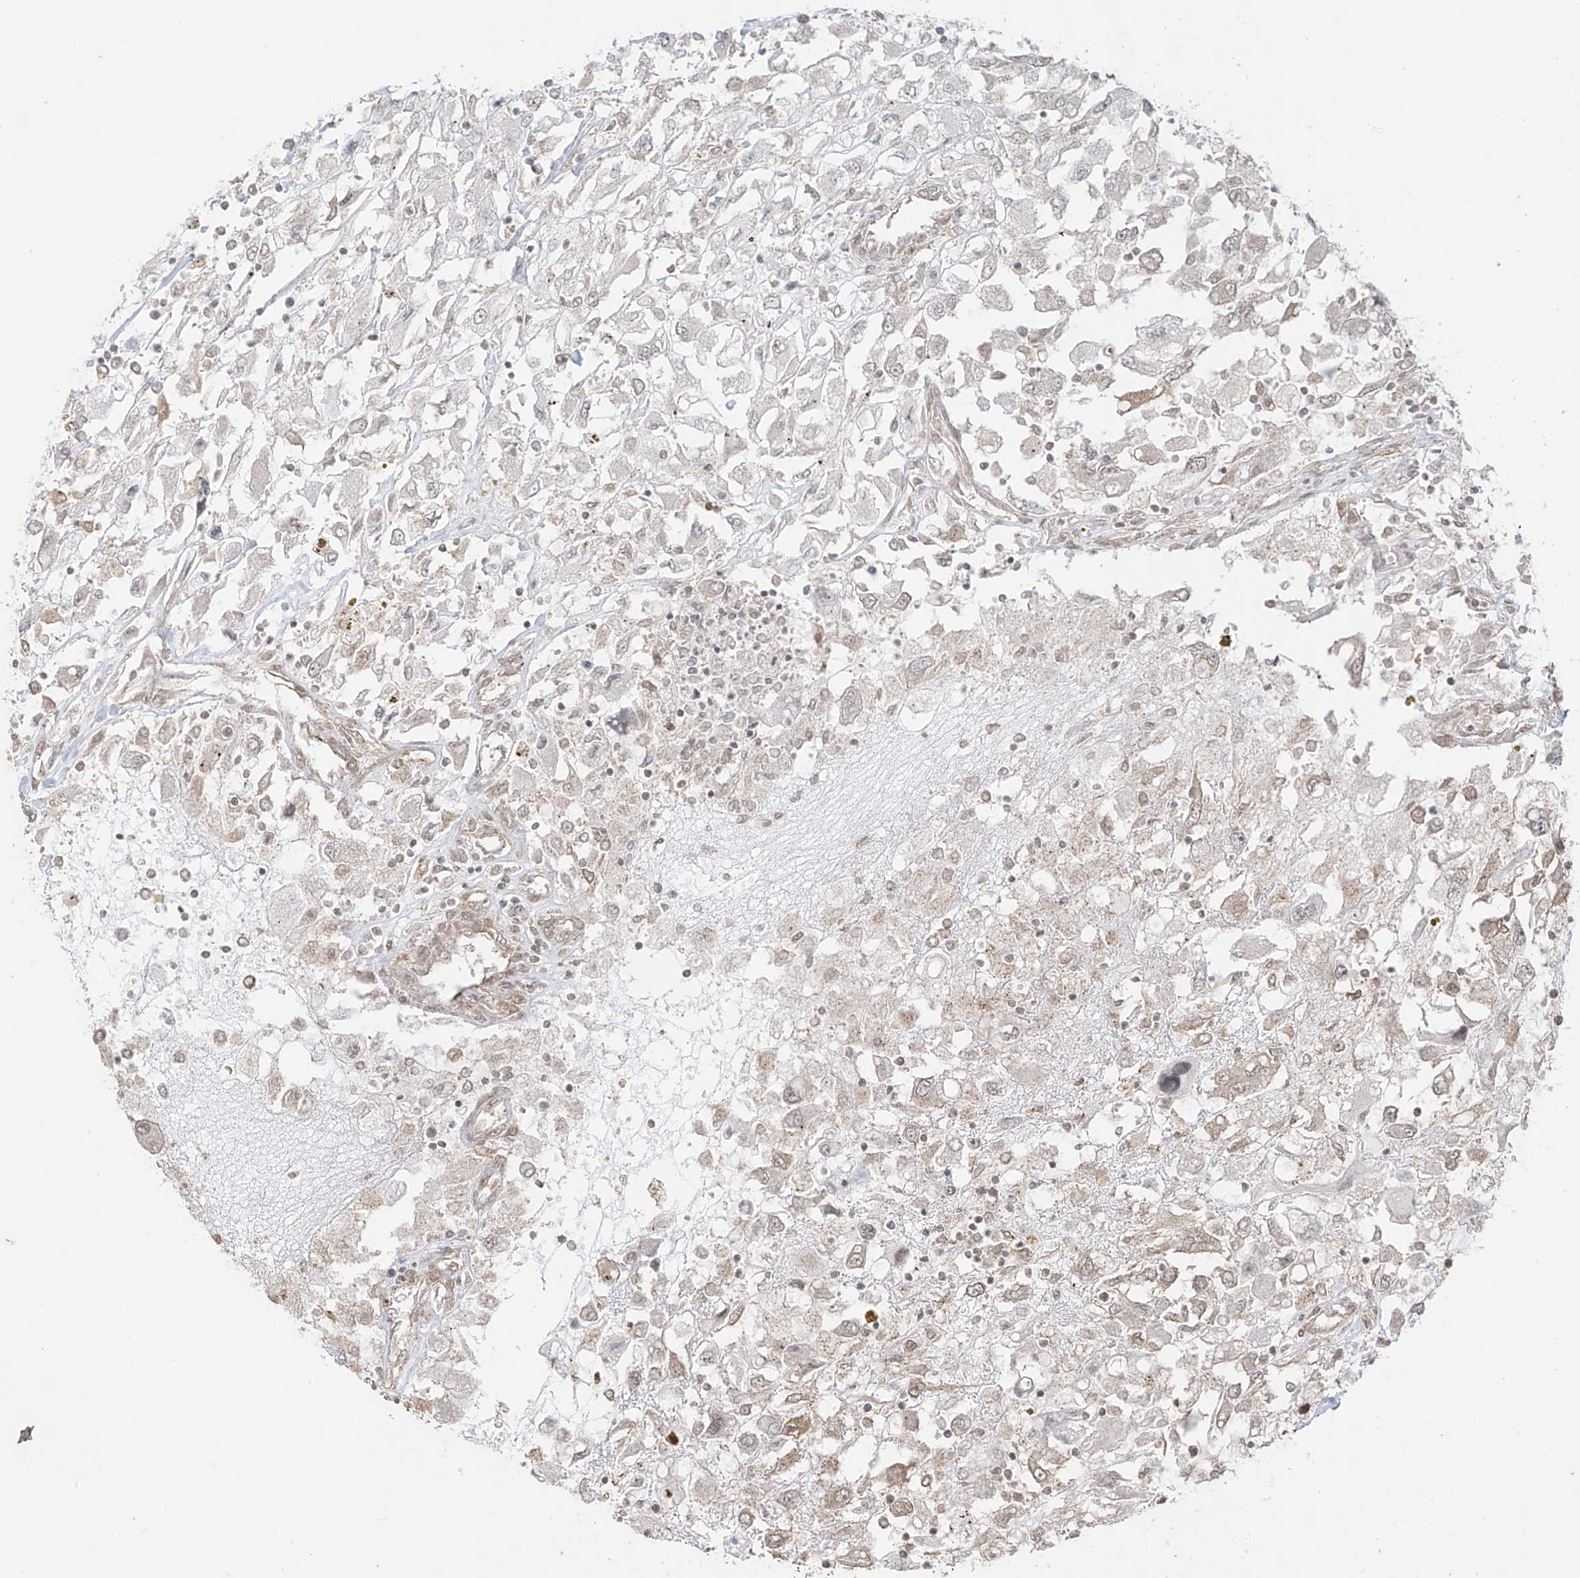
{"staining": {"intensity": "weak", "quantity": "<25%", "location": "cytoplasmic/membranous,nuclear"}, "tissue": "renal cancer", "cell_type": "Tumor cells", "image_type": "cancer", "snomed": [{"axis": "morphology", "description": "Adenocarcinoma, NOS"}, {"axis": "topography", "description": "Kidney"}], "caption": "Photomicrograph shows no significant protein positivity in tumor cells of renal cancer.", "gene": "TTLL5", "patient": {"sex": "female", "age": 52}}